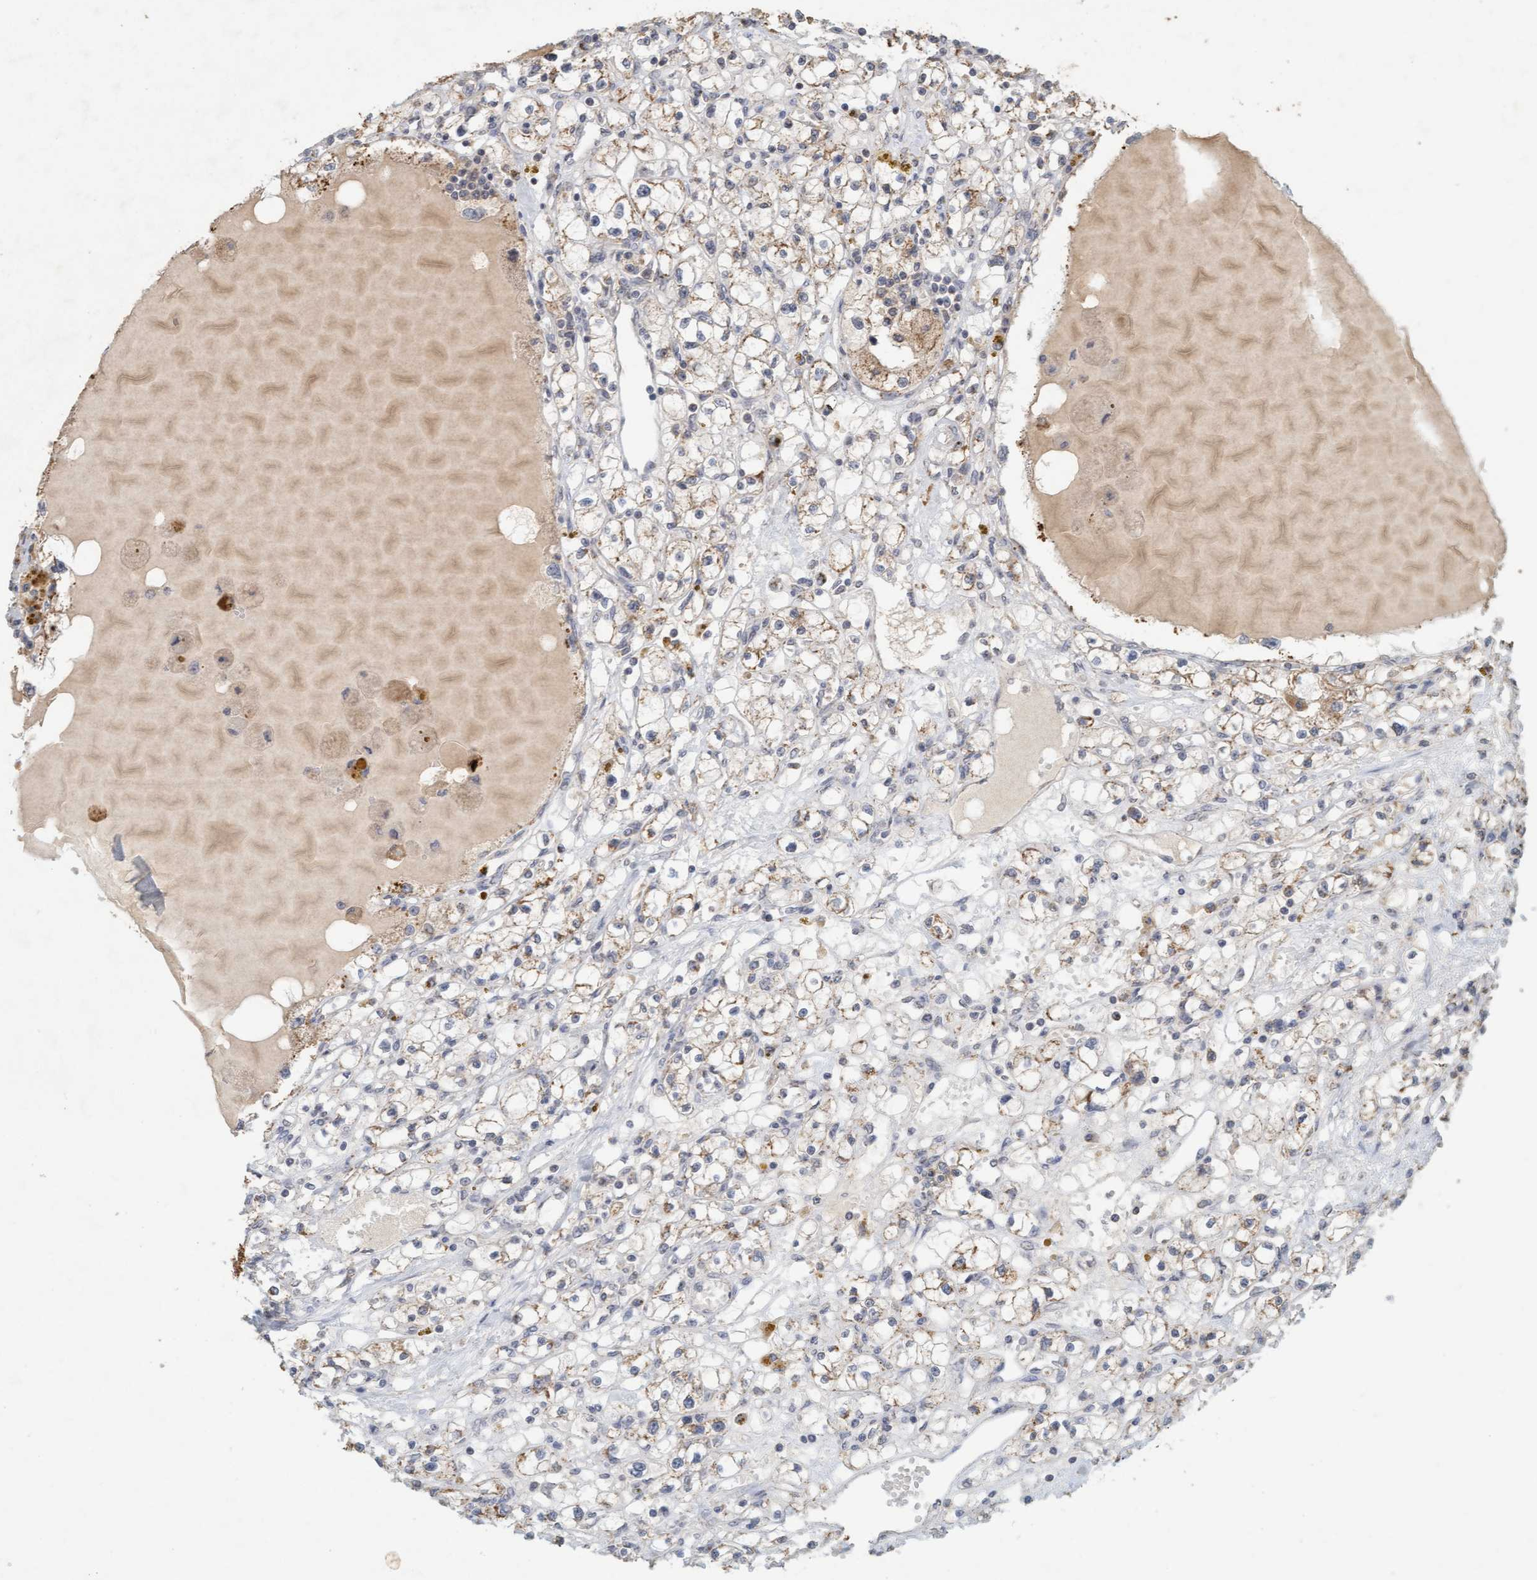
{"staining": {"intensity": "weak", "quantity": "25%-75%", "location": "cytoplasmic/membranous"}, "tissue": "renal cancer", "cell_type": "Tumor cells", "image_type": "cancer", "snomed": [{"axis": "morphology", "description": "Adenocarcinoma, NOS"}, {"axis": "topography", "description": "Kidney"}], "caption": "There is low levels of weak cytoplasmic/membranous expression in tumor cells of renal cancer (adenocarcinoma), as demonstrated by immunohistochemical staining (brown color).", "gene": "VSIG8", "patient": {"sex": "male", "age": 56}}